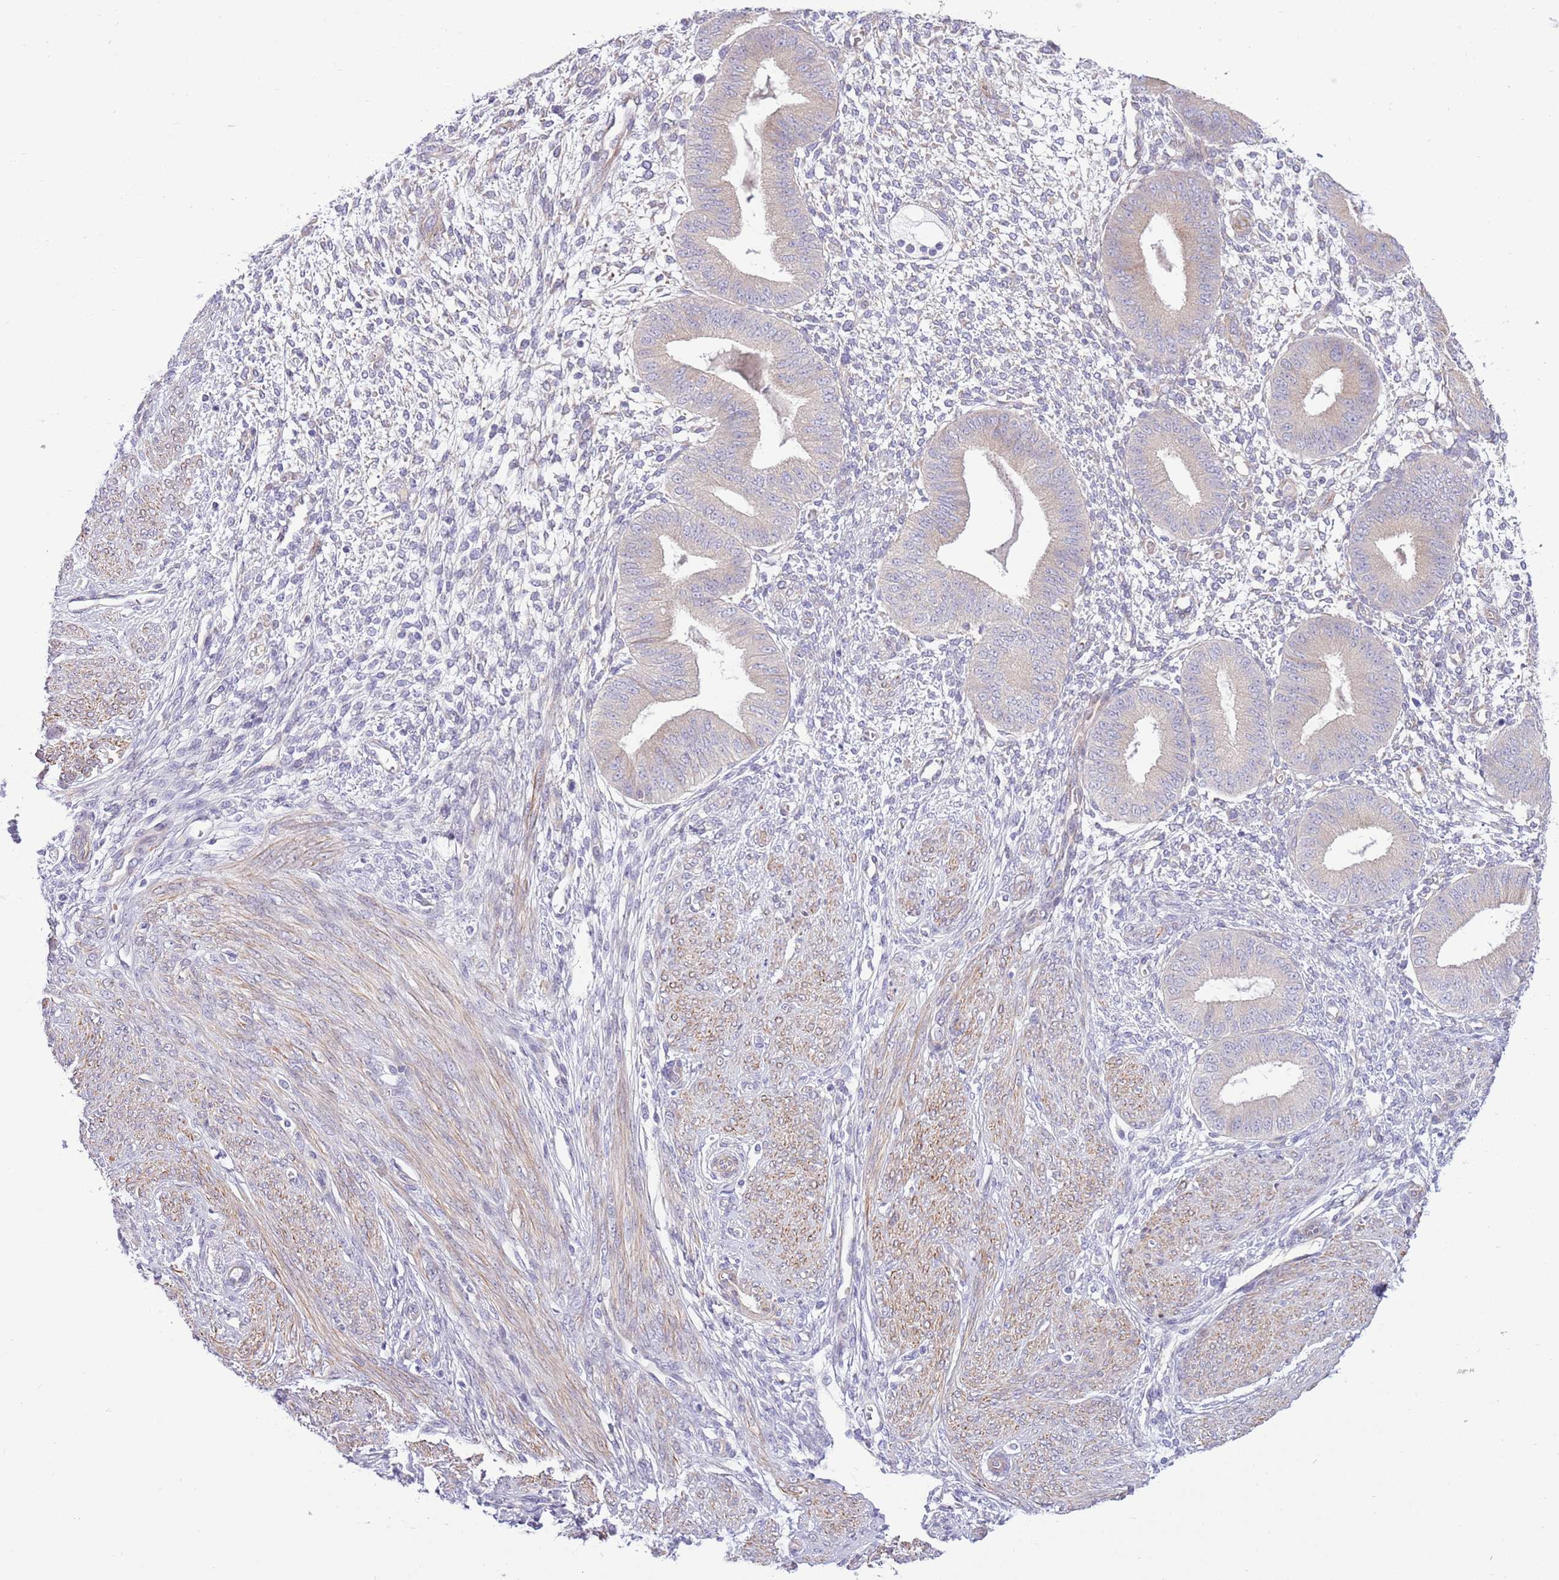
{"staining": {"intensity": "negative", "quantity": "none", "location": "none"}, "tissue": "endometrium", "cell_type": "Cells in endometrial stroma", "image_type": "normal", "snomed": [{"axis": "morphology", "description": "Normal tissue, NOS"}, {"axis": "topography", "description": "Endometrium"}], "caption": "Protein analysis of normal endometrium shows no significant expression in cells in endometrial stroma. (IHC, brightfield microscopy, high magnification).", "gene": "ZC4H2", "patient": {"sex": "female", "age": 49}}